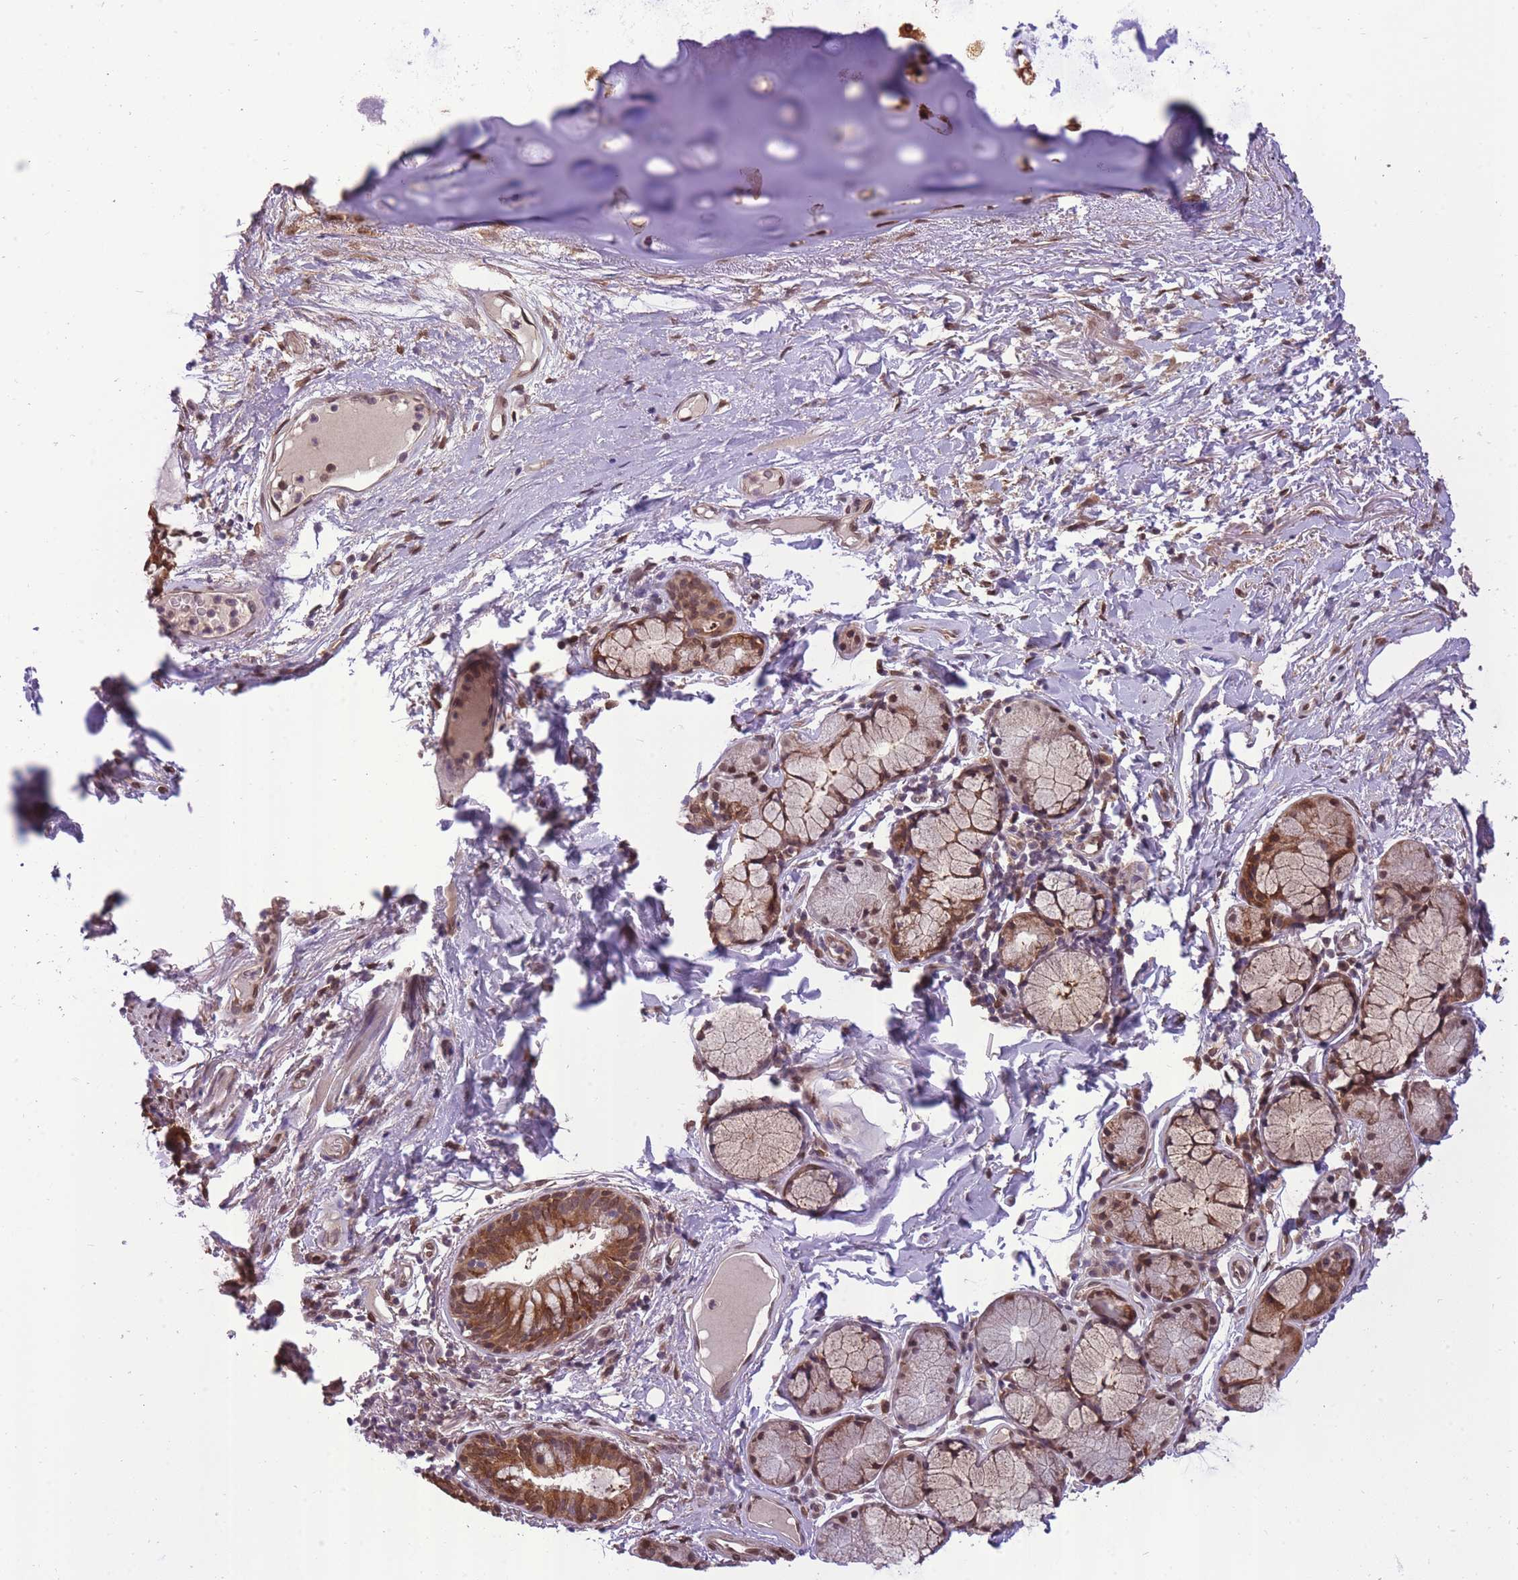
{"staining": {"intensity": "moderate", "quantity": ">75%", "location": "cytoplasmic/membranous,nuclear"}, "tissue": "bronchus", "cell_type": "Respiratory epithelial cells", "image_type": "normal", "snomed": [{"axis": "morphology", "description": "Normal tissue, NOS"}, {"axis": "topography", "description": "Bronchus"}], "caption": "Moderate cytoplasmic/membranous,nuclear expression is appreciated in approximately >75% of respiratory epithelial cells in unremarkable bronchus. The protein of interest is stained brown, and the nuclei are stained in blue (DAB IHC with brightfield microscopy, high magnification).", "gene": "CDIP1", "patient": {"sex": "male", "age": 70}}